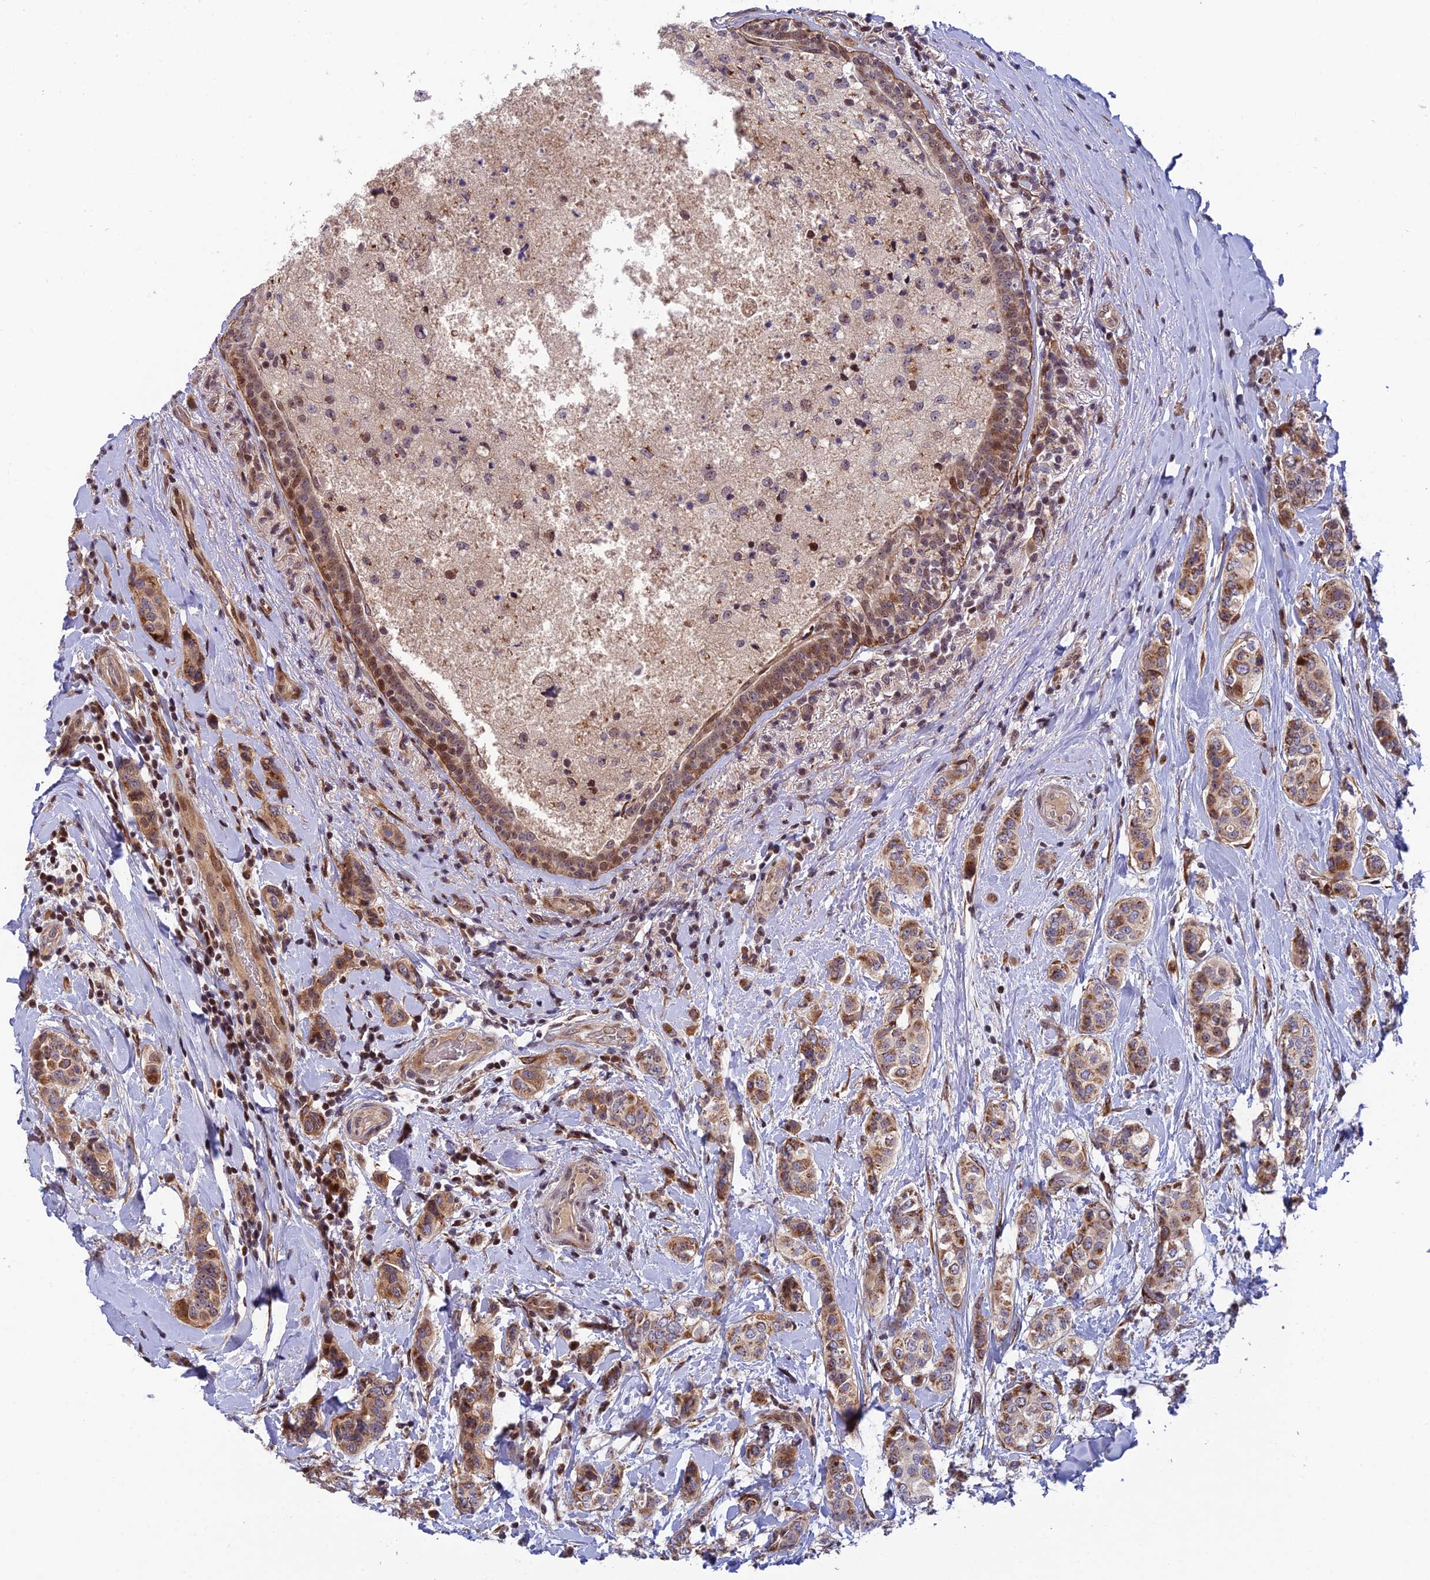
{"staining": {"intensity": "moderate", "quantity": "25%-75%", "location": "cytoplasmic/membranous"}, "tissue": "breast cancer", "cell_type": "Tumor cells", "image_type": "cancer", "snomed": [{"axis": "morphology", "description": "Lobular carcinoma"}, {"axis": "topography", "description": "Breast"}], "caption": "DAB immunohistochemical staining of breast cancer demonstrates moderate cytoplasmic/membranous protein expression in about 25%-75% of tumor cells.", "gene": "SMIM7", "patient": {"sex": "female", "age": 51}}